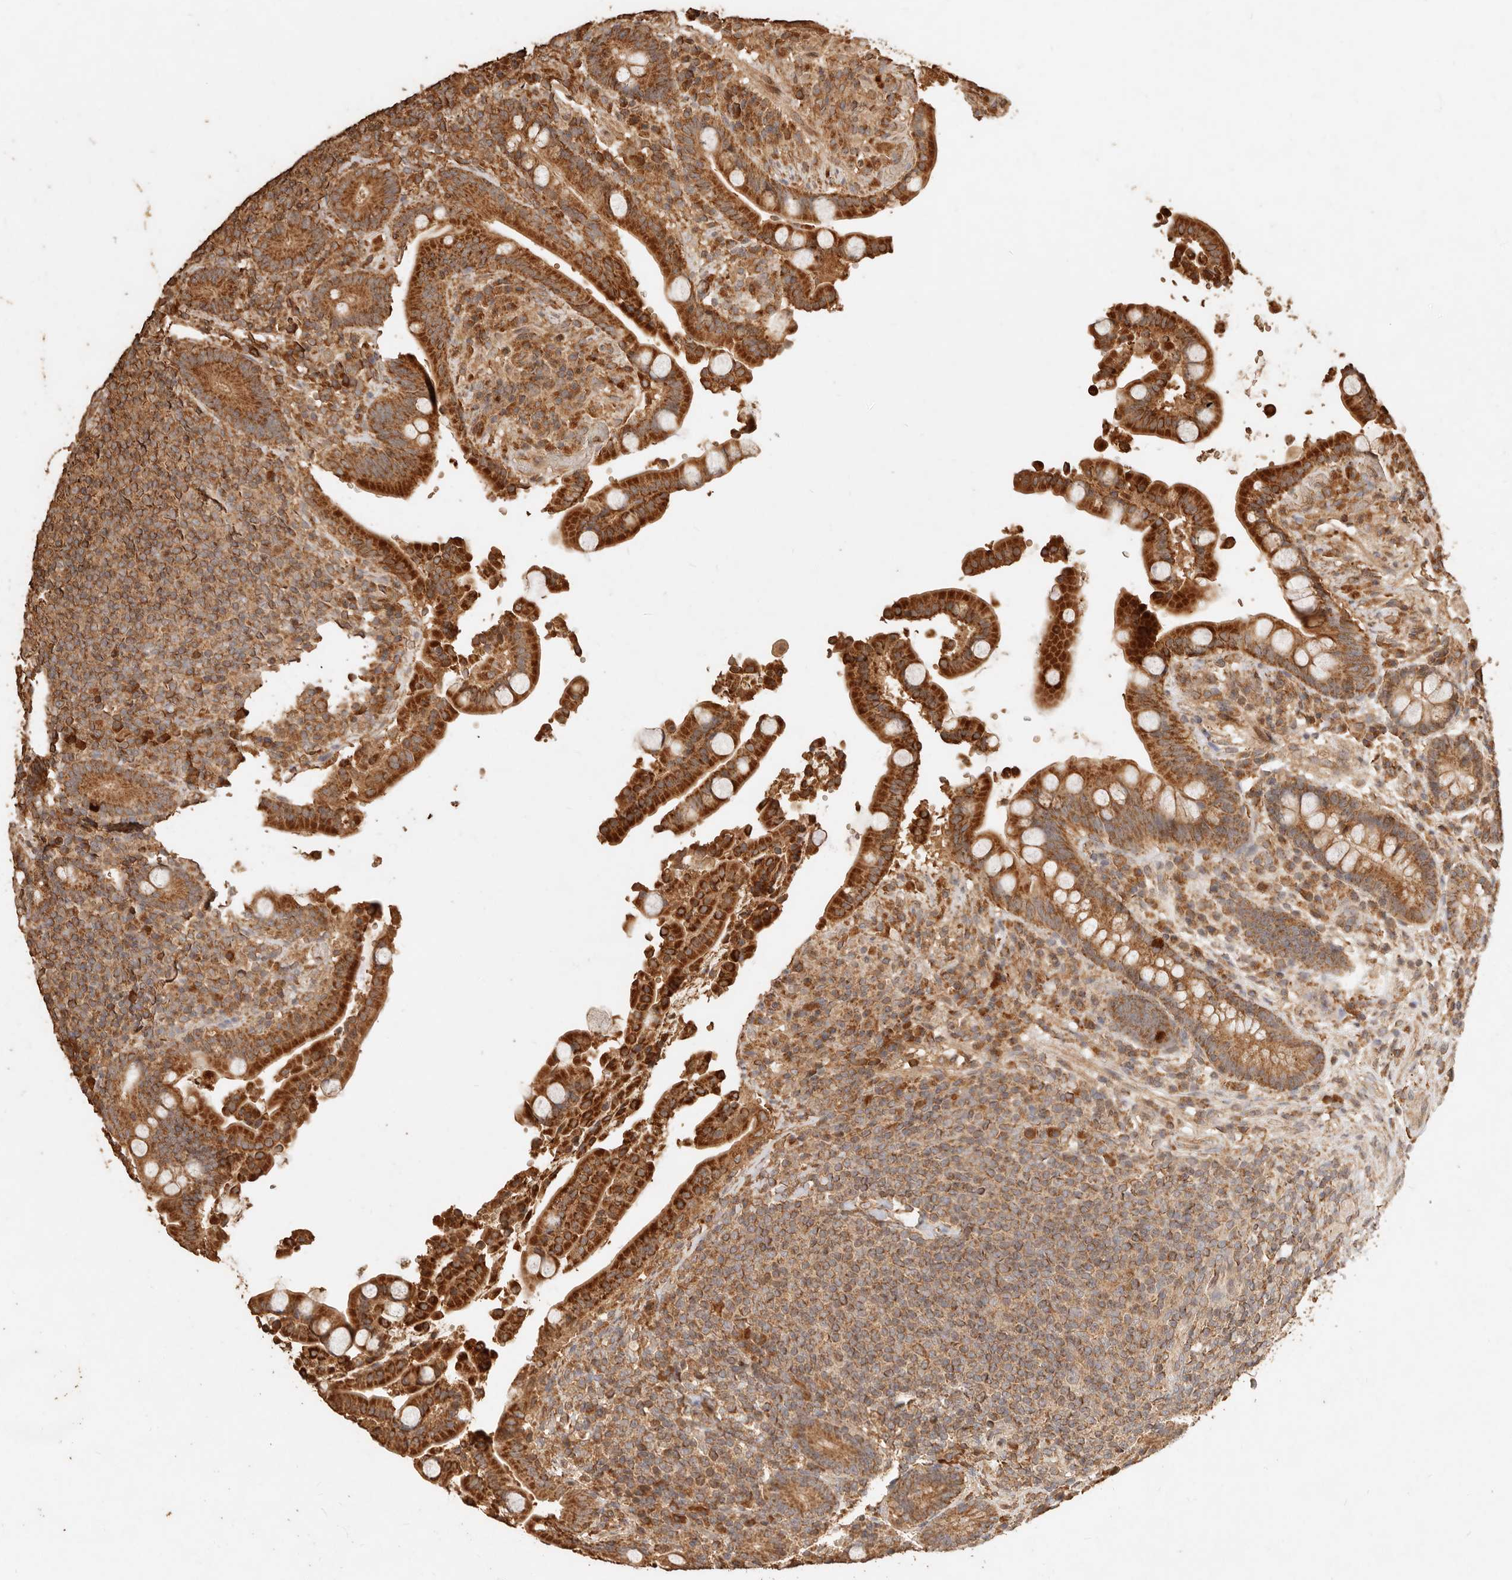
{"staining": {"intensity": "moderate", "quantity": "25%-75%", "location": "cytoplasmic/membranous"}, "tissue": "colon", "cell_type": "Endothelial cells", "image_type": "normal", "snomed": [{"axis": "morphology", "description": "Normal tissue, NOS"}, {"axis": "topography", "description": "Colon"}], "caption": "This is an image of immunohistochemistry (IHC) staining of benign colon, which shows moderate staining in the cytoplasmic/membranous of endothelial cells.", "gene": "FAM180B", "patient": {"sex": "male", "age": 73}}